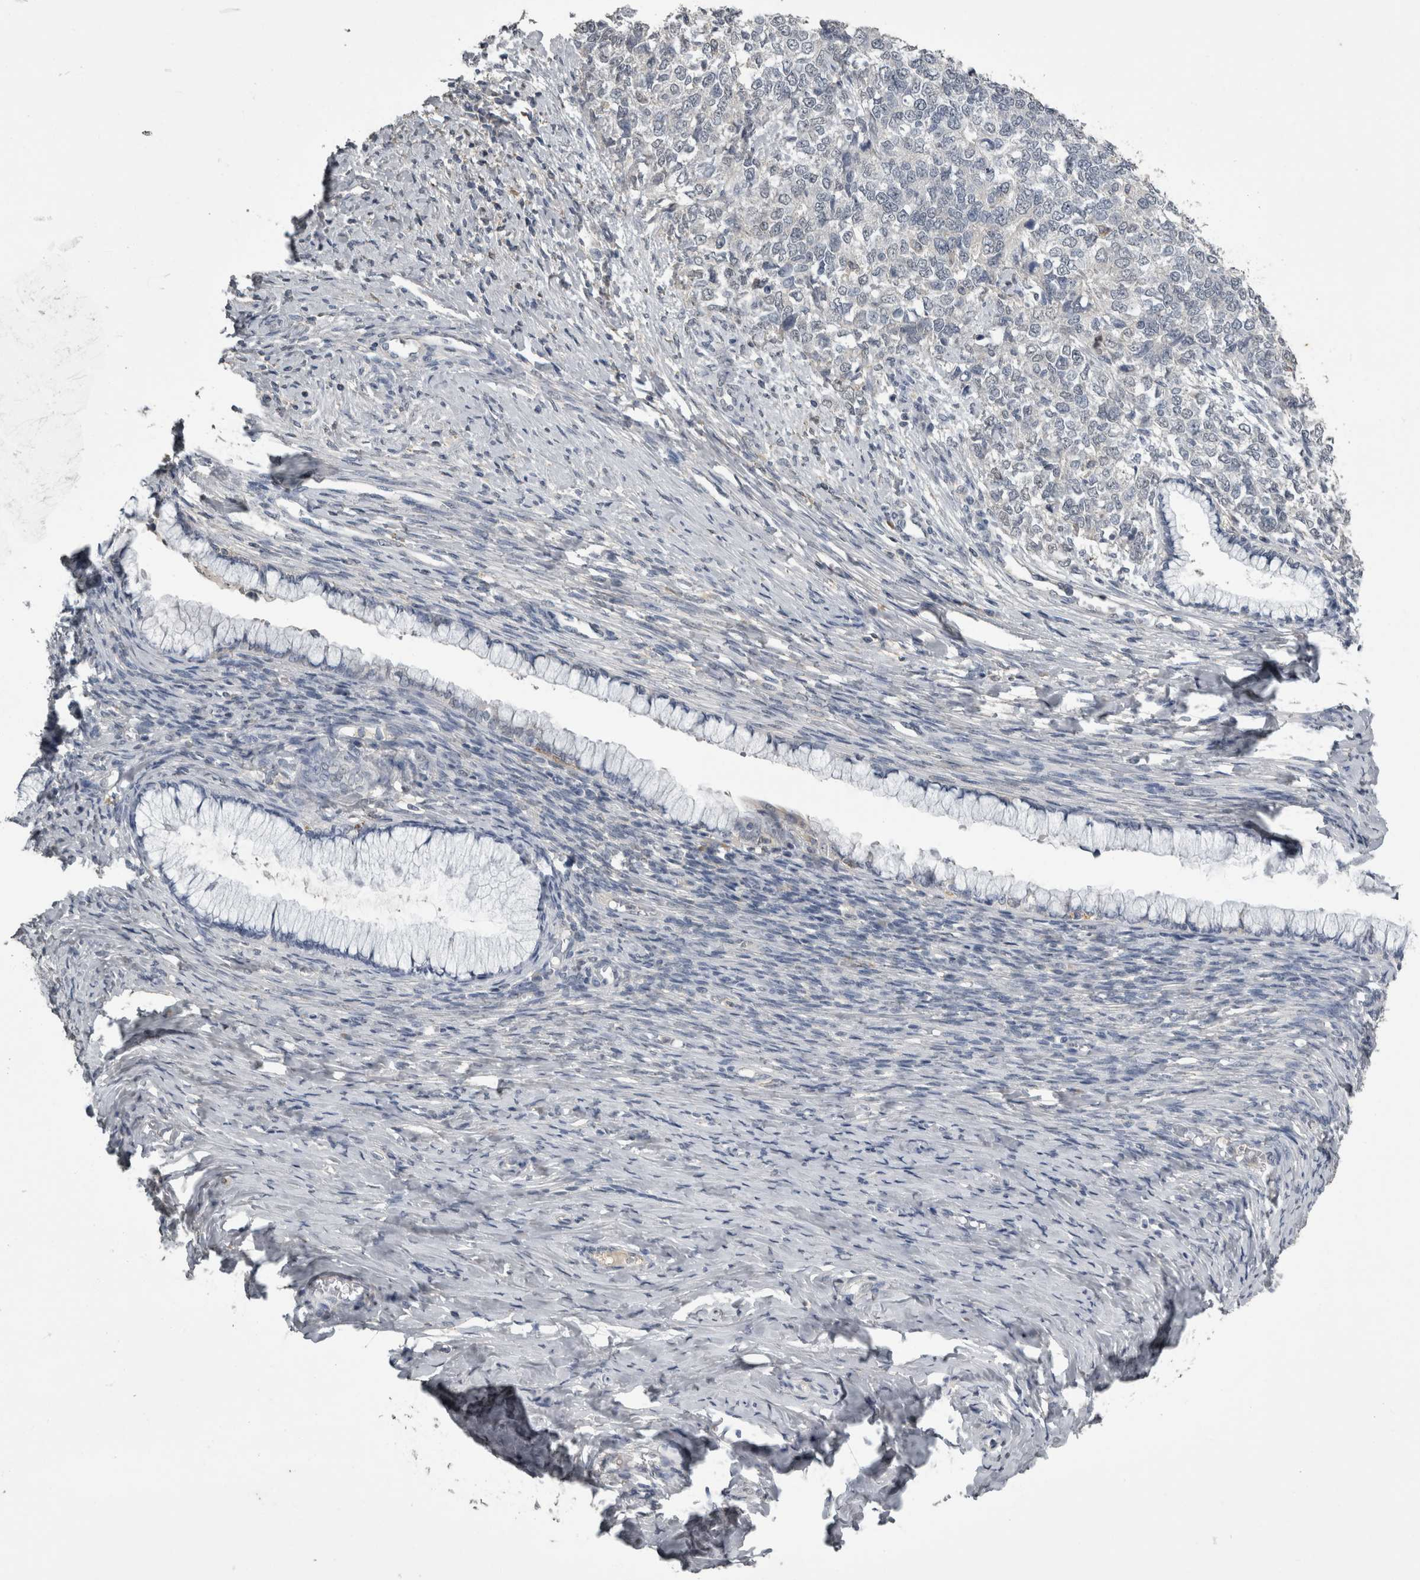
{"staining": {"intensity": "negative", "quantity": "none", "location": "none"}, "tissue": "cervical cancer", "cell_type": "Tumor cells", "image_type": "cancer", "snomed": [{"axis": "morphology", "description": "Squamous cell carcinoma, NOS"}, {"axis": "topography", "description": "Cervix"}], "caption": "Cervical cancer (squamous cell carcinoma) was stained to show a protein in brown. There is no significant positivity in tumor cells.", "gene": "PIK3AP1", "patient": {"sex": "female", "age": 63}}